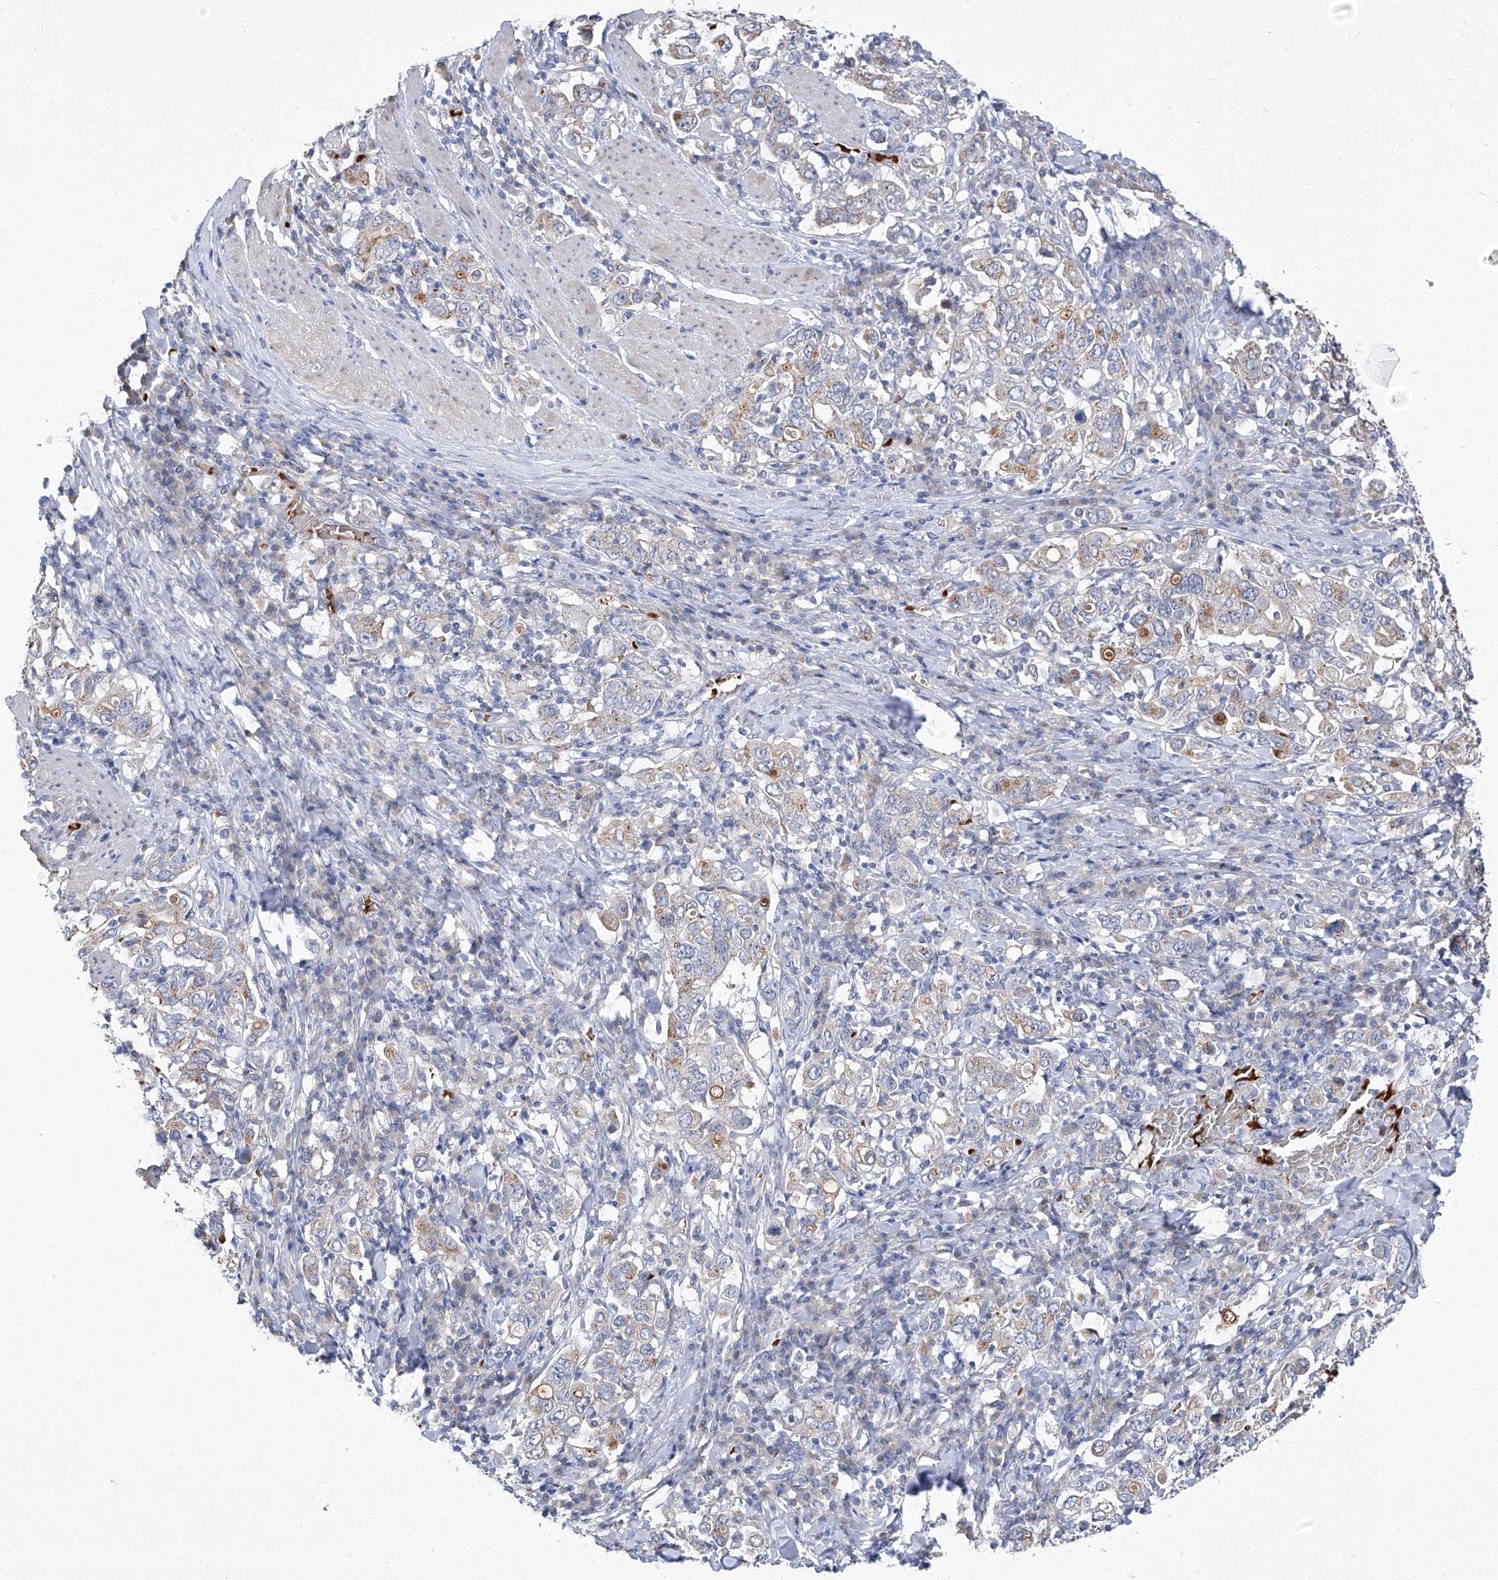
{"staining": {"intensity": "weak", "quantity": "<25%", "location": "cytoplasmic/membranous"}, "tissue": "stomach cancer", "cell_type": "Tumor cells", "image_type": "cancer", "snomed": [{"axis": "morphology", "description": "Adenocarcinoma, NOS"}, {"axis": "topography", "description": "Stomach, upper"}], "caption": "Immunohistochemistry histopathology image of human stomach cancer (adenocarcinoma) stained for a protein (brown), which demonstrates no staining in tumor cells.", "gene": "PARD3", "patient": {"sex": "male", "age": 62}}